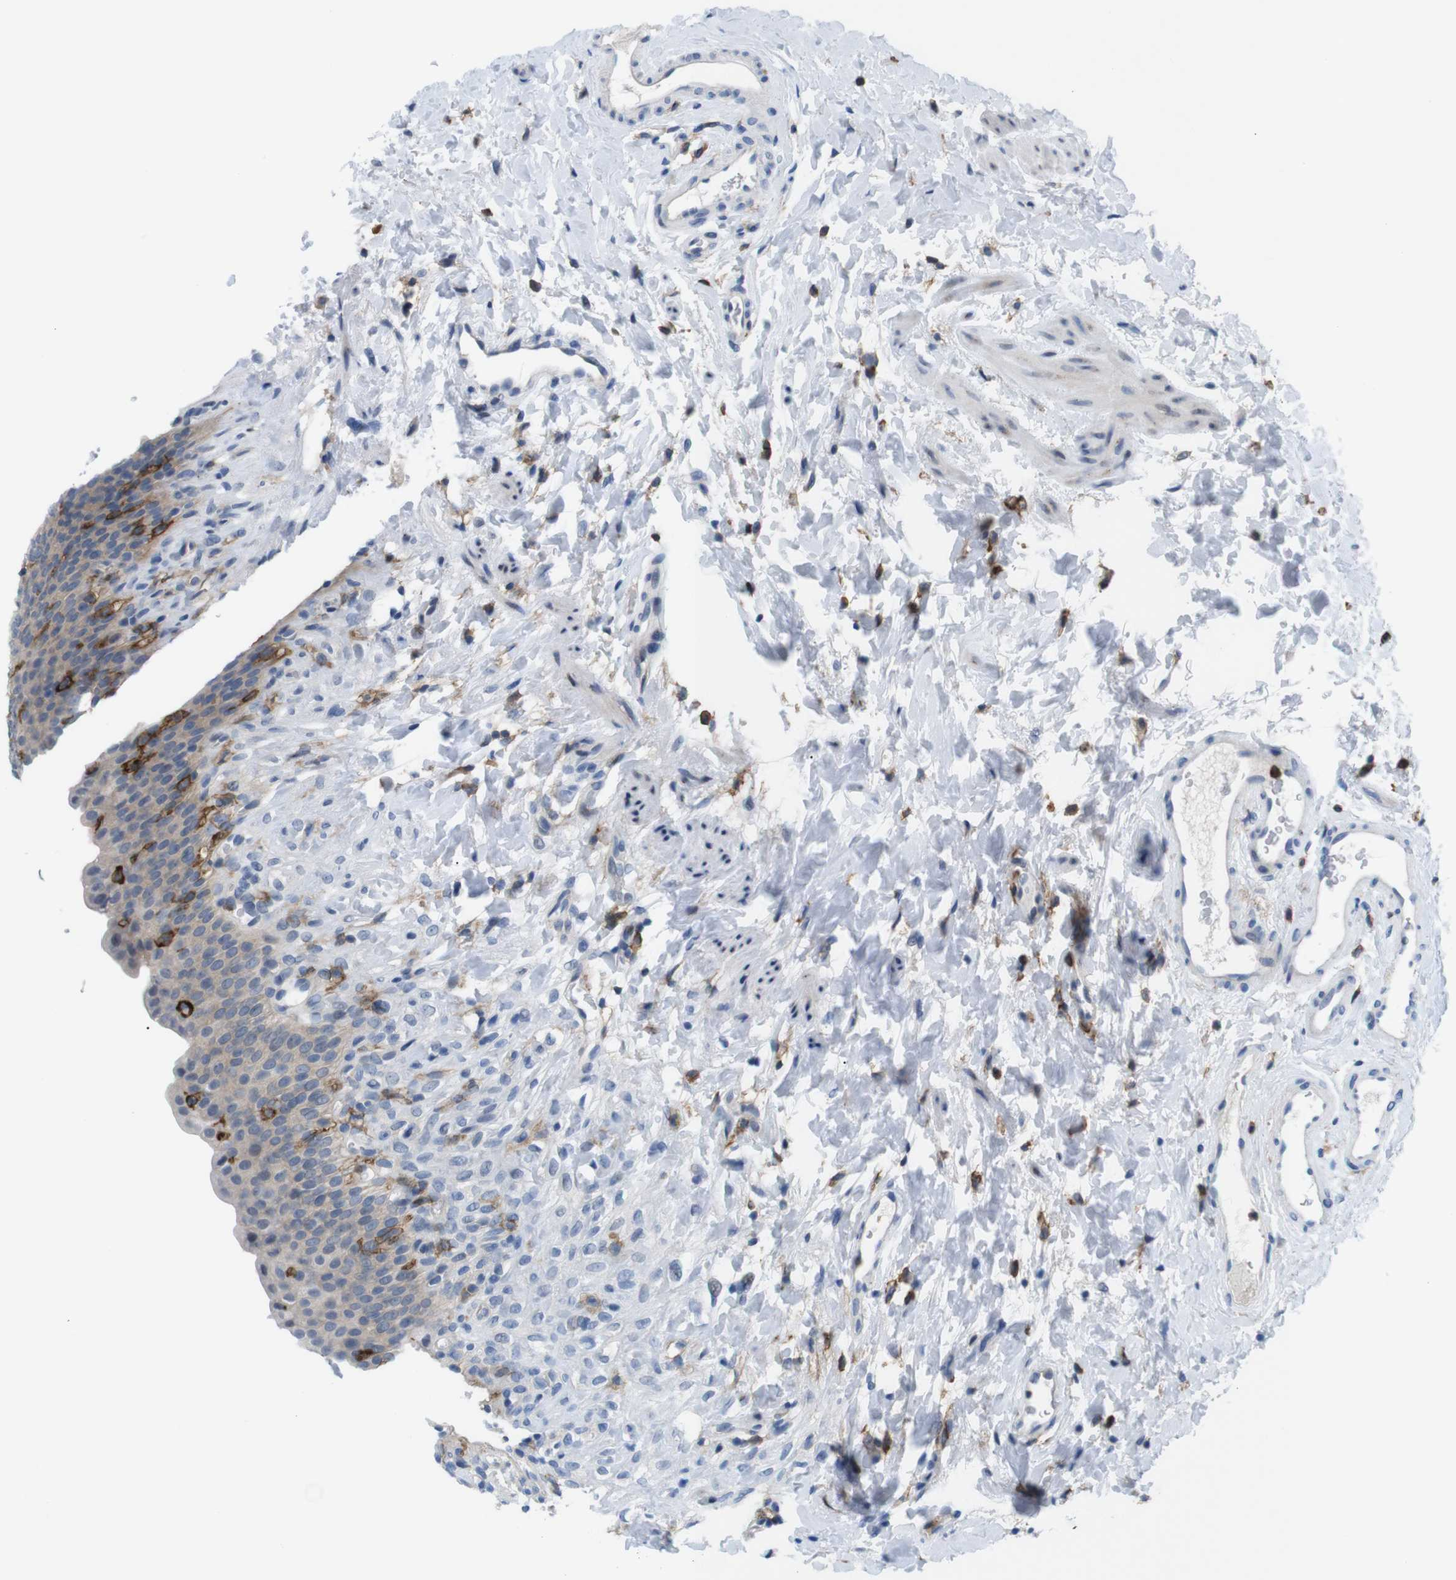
{"staining": {"intensity": "moderate", "quantity": "<25%", "location": "cytoplasmic/membranous"}, "tissue": "urinary bladder", "cell_type": "Urothelial cells", "image_type": "normal", "snomed": [{"axis": "morphology", "description": "Normal tissue, NOS"}, {"axis": "topography", "description": "Urinary bladder"}], "caption": "Normal urinary bladder displays moderate cytoplasmic/membranous expression in about <25% of urothelial cells, visualized by immunohistochemistry.", "gene": "CD300C", "patient": {"sex": "female", "age": 79}}